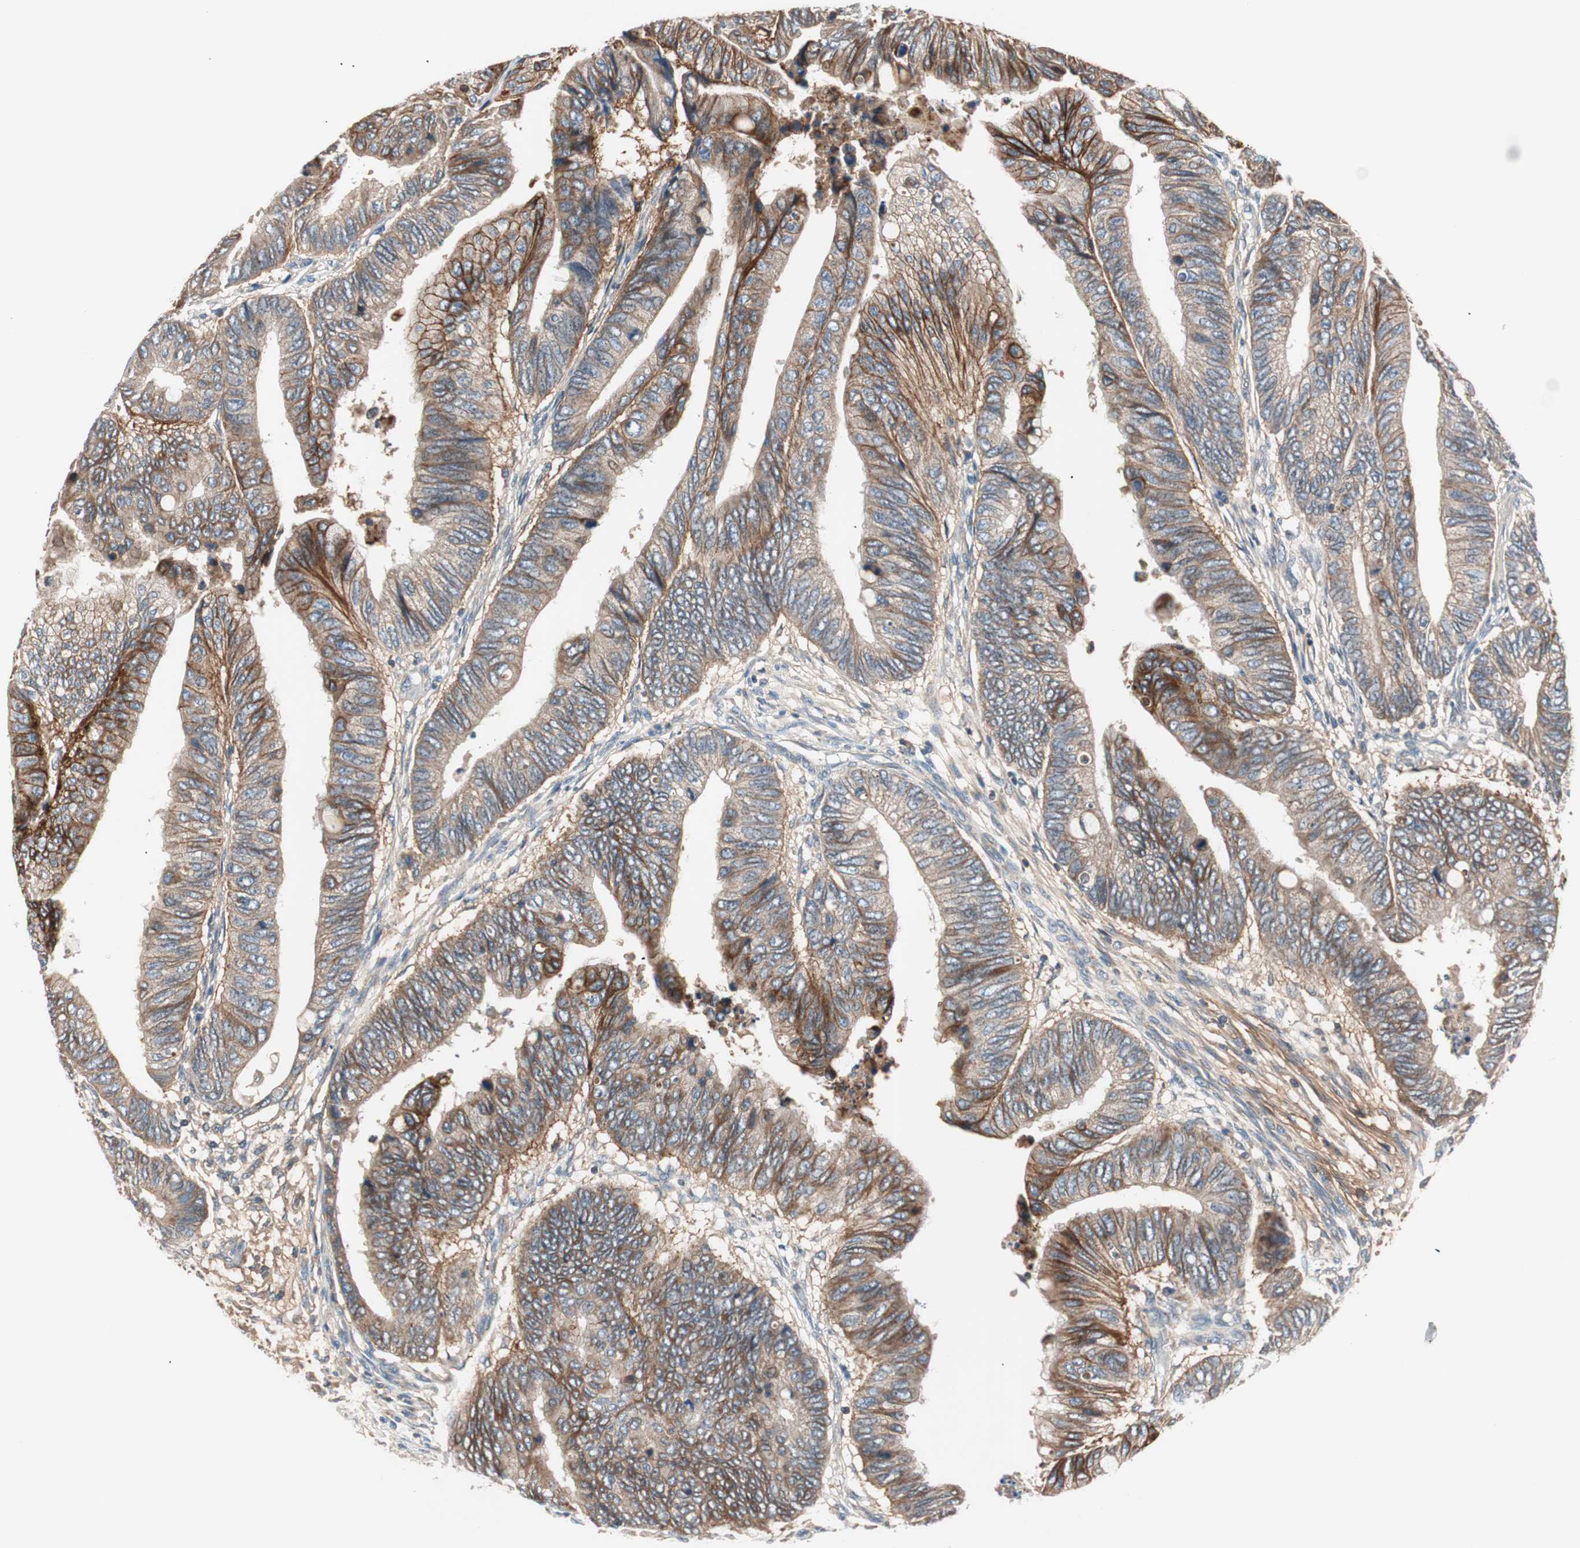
{"staining": {"intensity": "moderate", "quantity": ">75%", "location": "cytoplasmic/membranous"}, "tissue": "colorectal cancer", "cell_type": "Tumor cells", "image_type": "cancer", "snomed": [{"axis": "morphology", "description": "Normal tissue, NOS"}, {"axis": "morphology", "description": "Adenocarcinoma, NOS"}, {"axis": "topography", "description": "Rectum"}, {"axis": "topography", "description": "Peripheral nerve tissue"}], "caption": "Immunohistochemistry staining of colorectal adenocarcinoma, which displays medium levels of moderate cytoplasmic/membranous staining in about >75% of tumor cells indicating moderate cytoplasmic/membranous protein expression. The staining was performed using DAB (brown) for protein detection and nuclei were counterstained in hematoxylin (blue).", "gene": "HPN", "patient": {"sex": "male", "age": 92}}